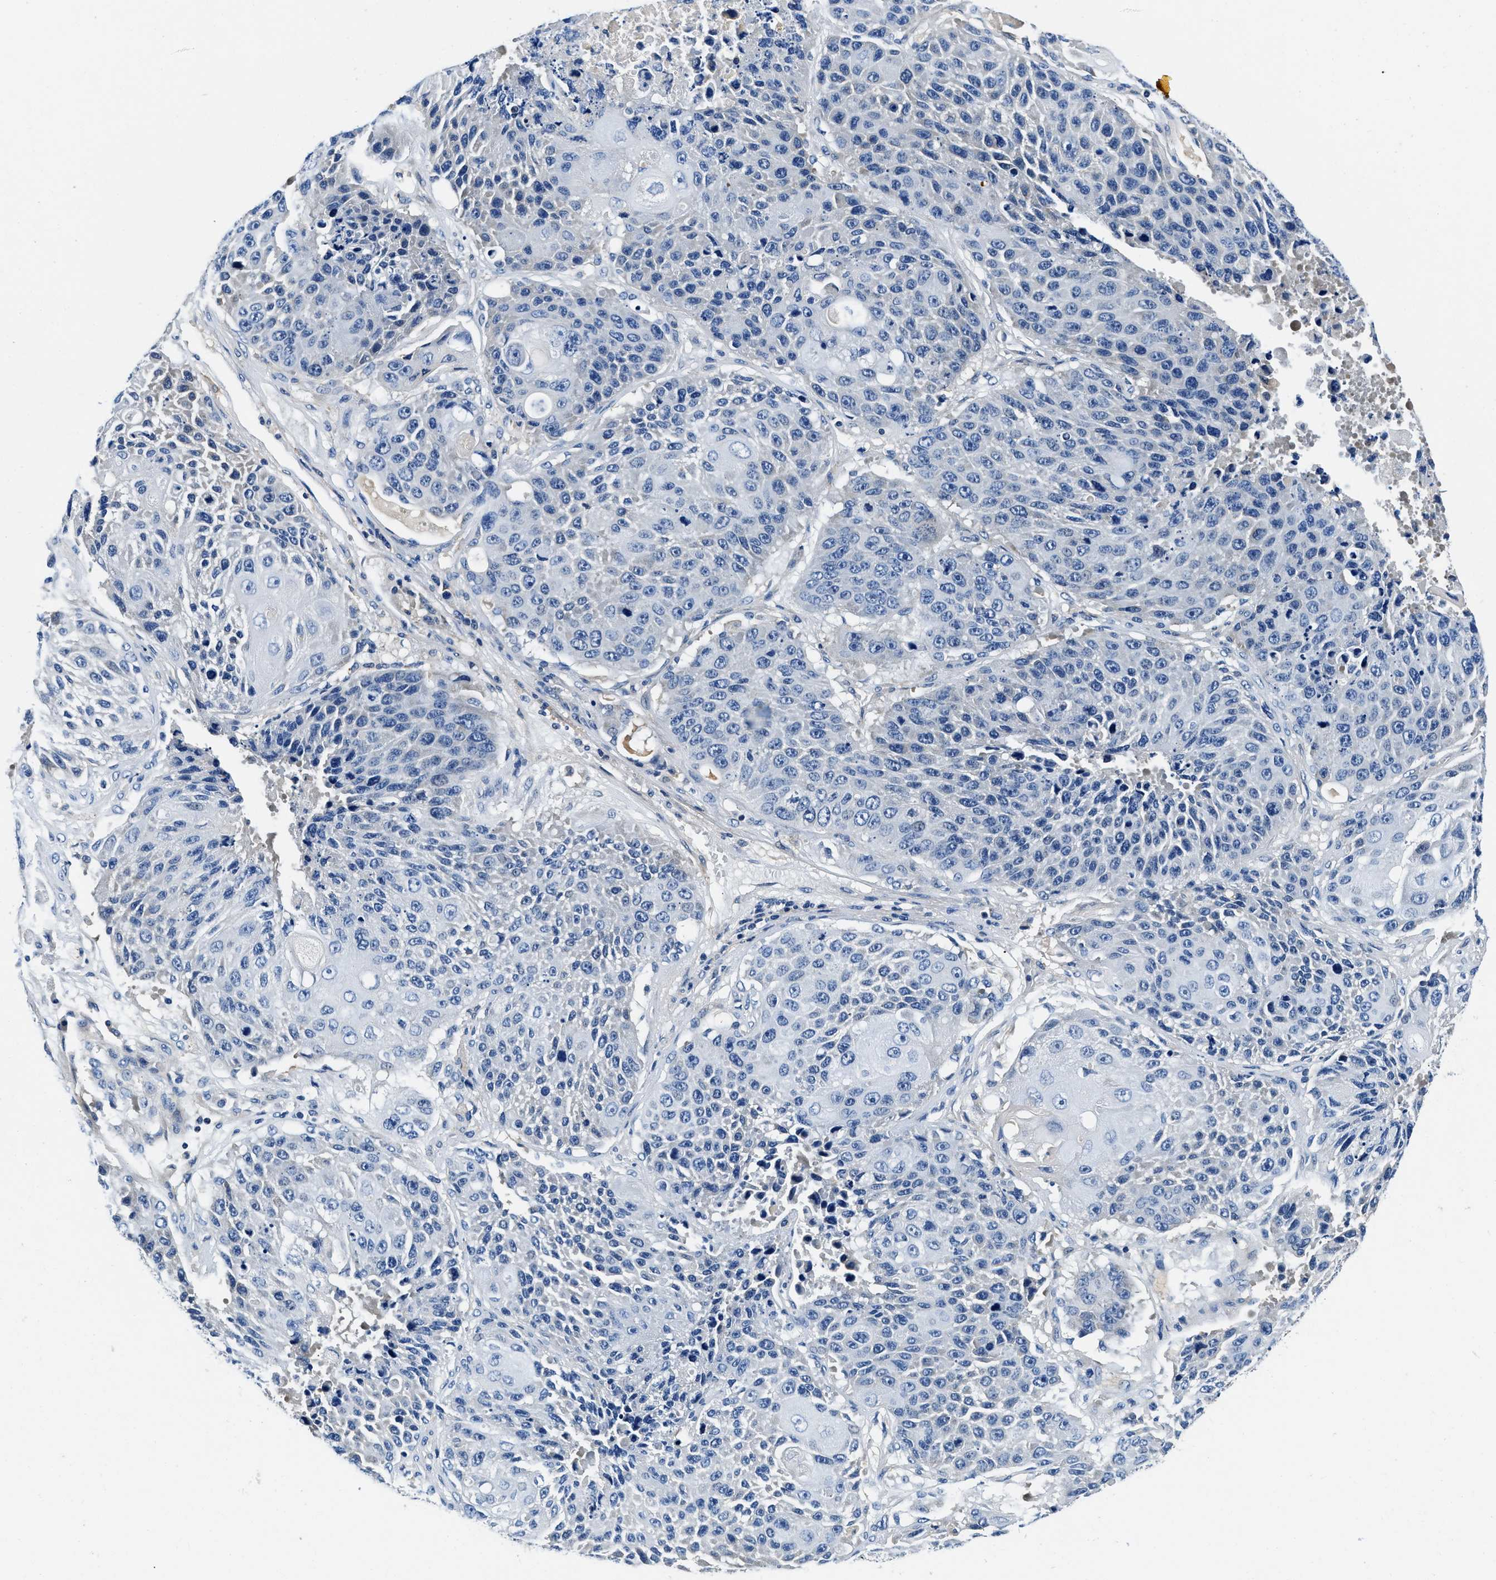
{"staining": {"intensity": "negative", "quantity": "none", "location": "none"}, "tissue": "lung cancer", "cell_type": "Tumor cells", "image_type": "cancer", "snomed": [{"axis": "morphology", "description": "Squamous cell carcinoma, NOS"}, {"axis": "topography", "description": "Lung"}], "caption": "This is an immunohistochemistry (IHC) photomicrograph of lung cancer (squamous cell carcinoma). There is no staining in tumor cells.", "gene": "ZFAND3", "patient": {"sex": "male", "age": 61}}